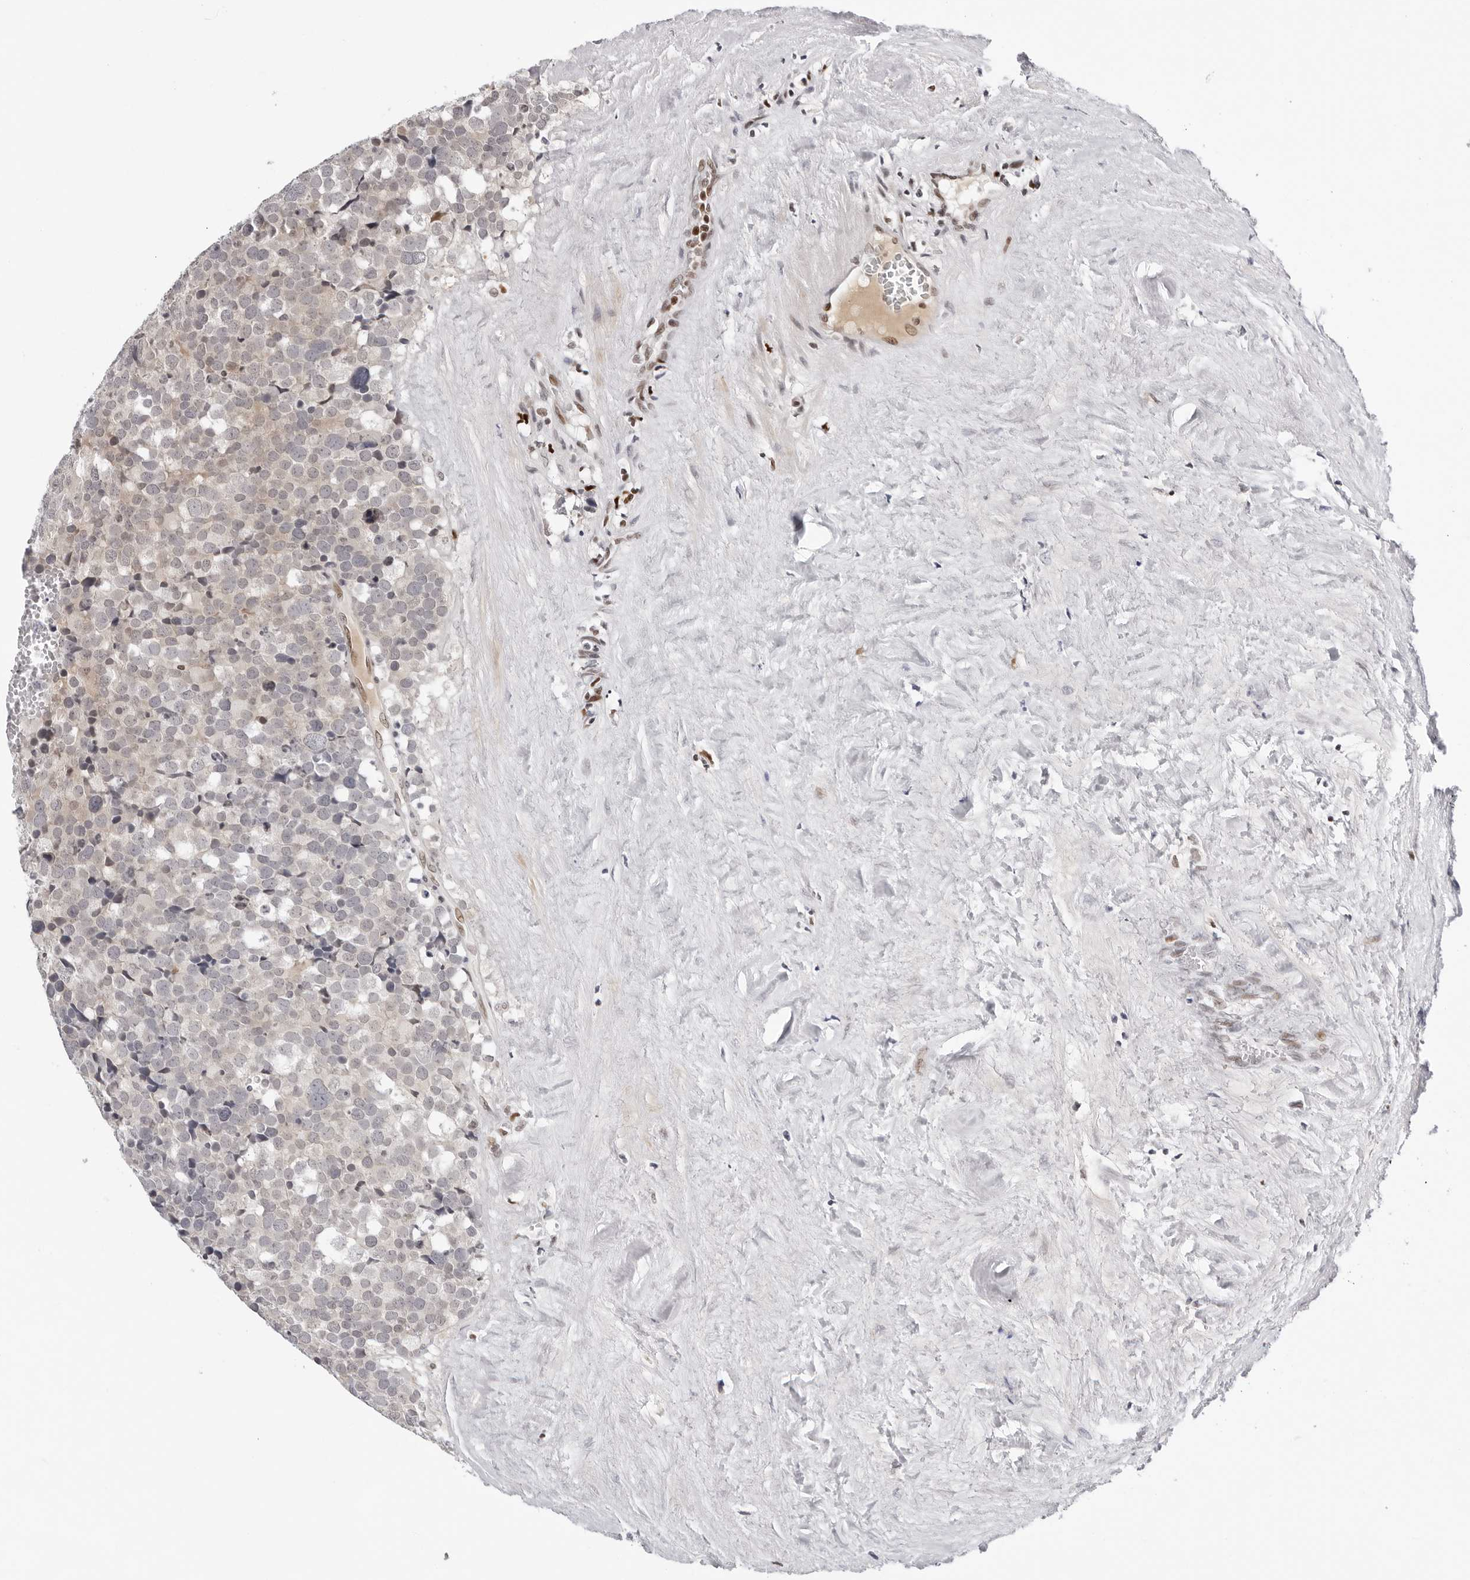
{"staining": {"intensity": "weak", "quantity": "25%-75%", "location": "cytoplasmic/membranous"}, "tissue": "testis cancer", "cell_type": "Tumor cells", "image_type": "cancer", "snomed": [{"axis": "morphology", "description": "Seminoma, NOS"}, {"axis": "topography", "description": "Testis"}], "caption": "The micrograph demonstrates staining of testis seminoma, revealing weak cytoplasmic/membranous protein positivity (brown color) within tumor cells.", "gene": "OGG1", "patient": {"sex": "male", "age": 71}}